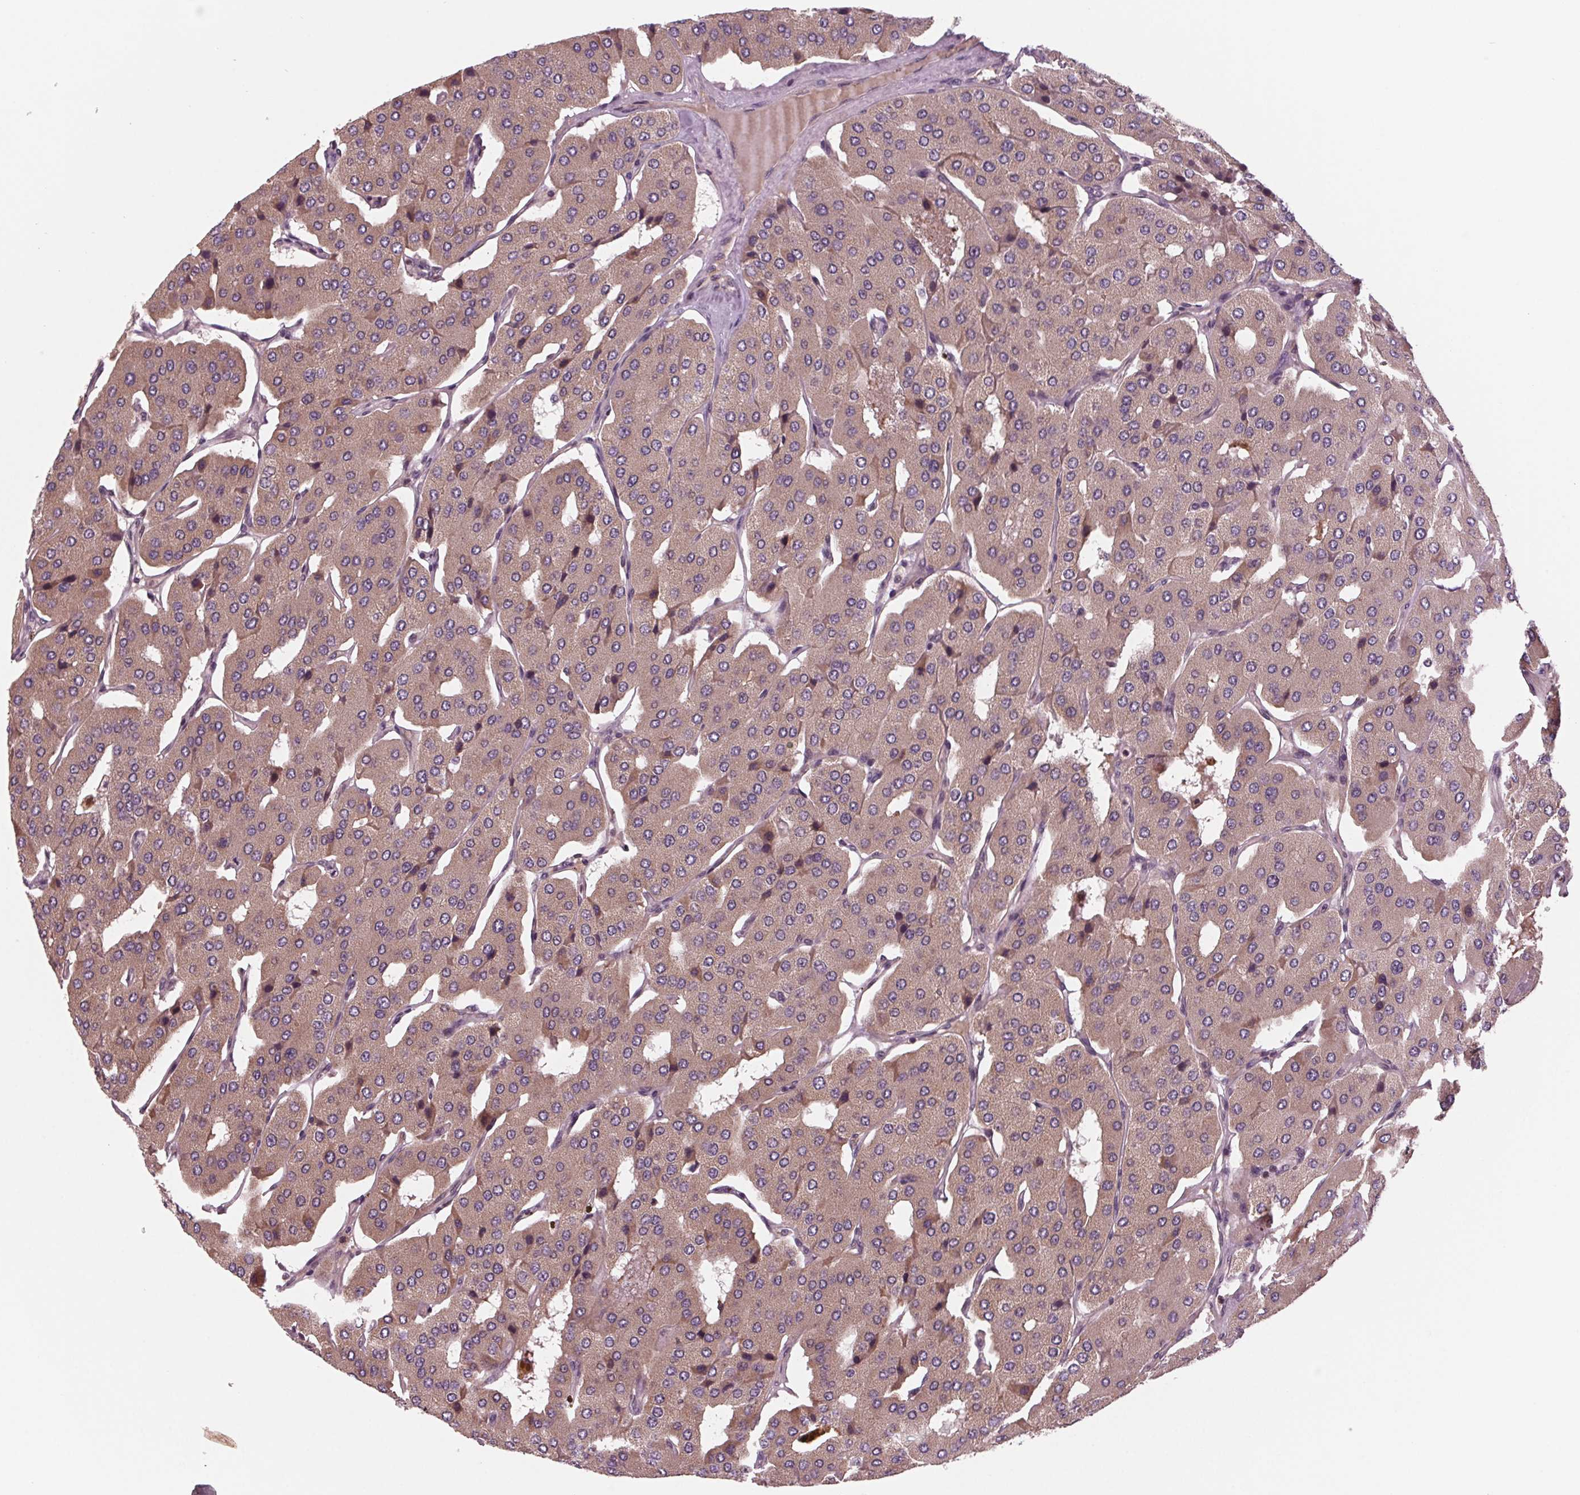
{"staining": {"intensity": "weak", "quantity": "<25%", "location": "cytoplasmic/membranous"}, "tissue": "parathyroid gland", "cell_type": "Glandular cells", "image_type": "normal", "snomed": [{"axis": "morphology", "description": "Normal tissue, NOS"}, {"axis": "morphology", "description": "Adenoma, NOS"}, {"axis": "topography", "description": "Parathyroid gland"}], "caption": "Human parathyroid gland stained for a protein using immunohistochemistry (IHC) displays no expression in glandular cells.", "gene": "STAT3", "patient": {"sex": "female", "age": 86}}